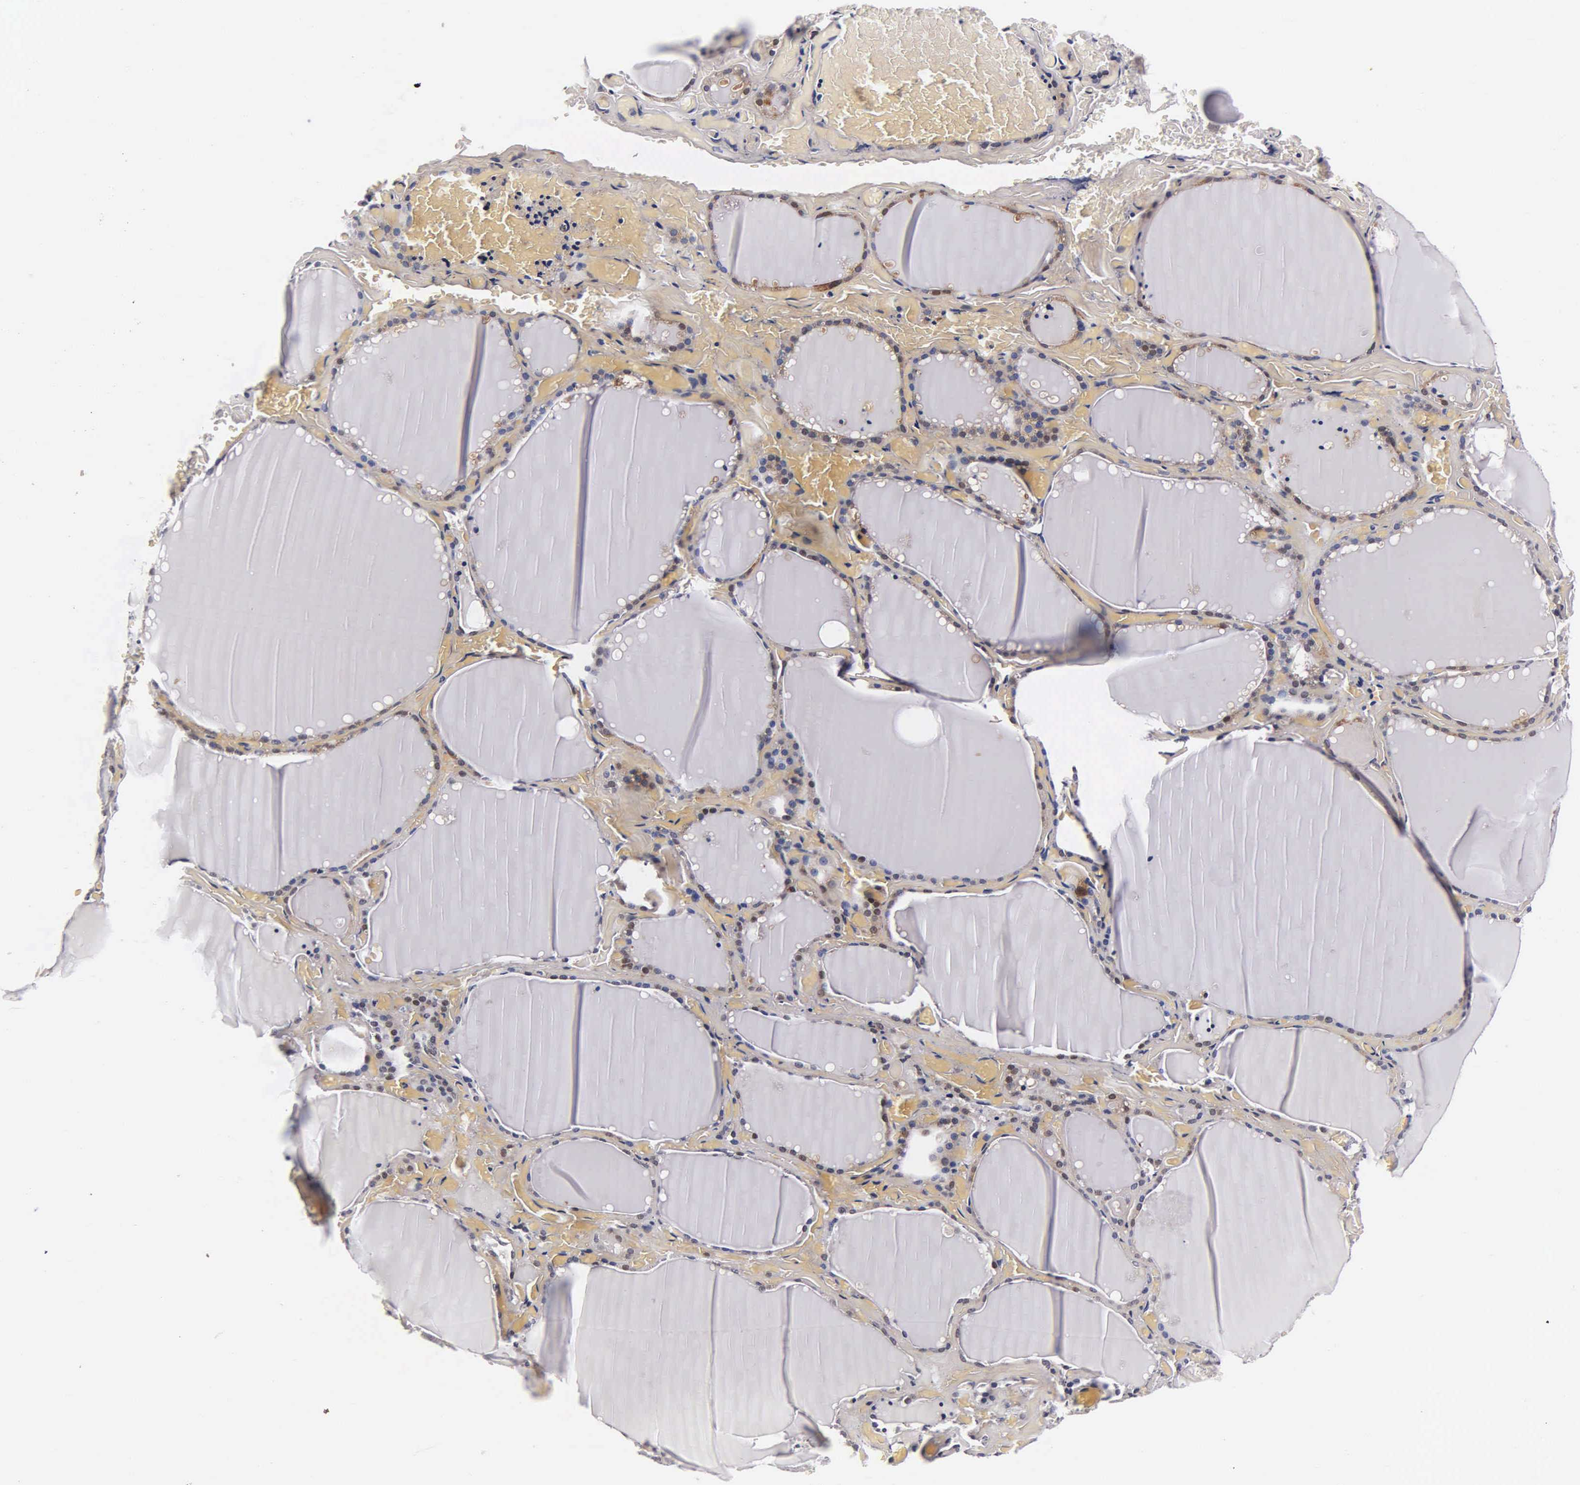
{"staining": {"intensity": "weak", "quantity": "<25%", "location": "cytoplasmic/membranous"}, "tissue": "thyroid gland", "cell_type": "Glandular cells", "image_type": "normal", "snomed": [{"axis": "morphology", "description": "Normal tissue, NOS"}, {"axis": "topography", "description": "Thyroid gland"}], "caption": "Immunohistochemical staining of benign thyroid gland exhibits no significant expression in glandular cells. (DAB immunohistochemistry, high magnification).", "gene": "ENO2", "patient": {"sex": "male", "age": 34}}